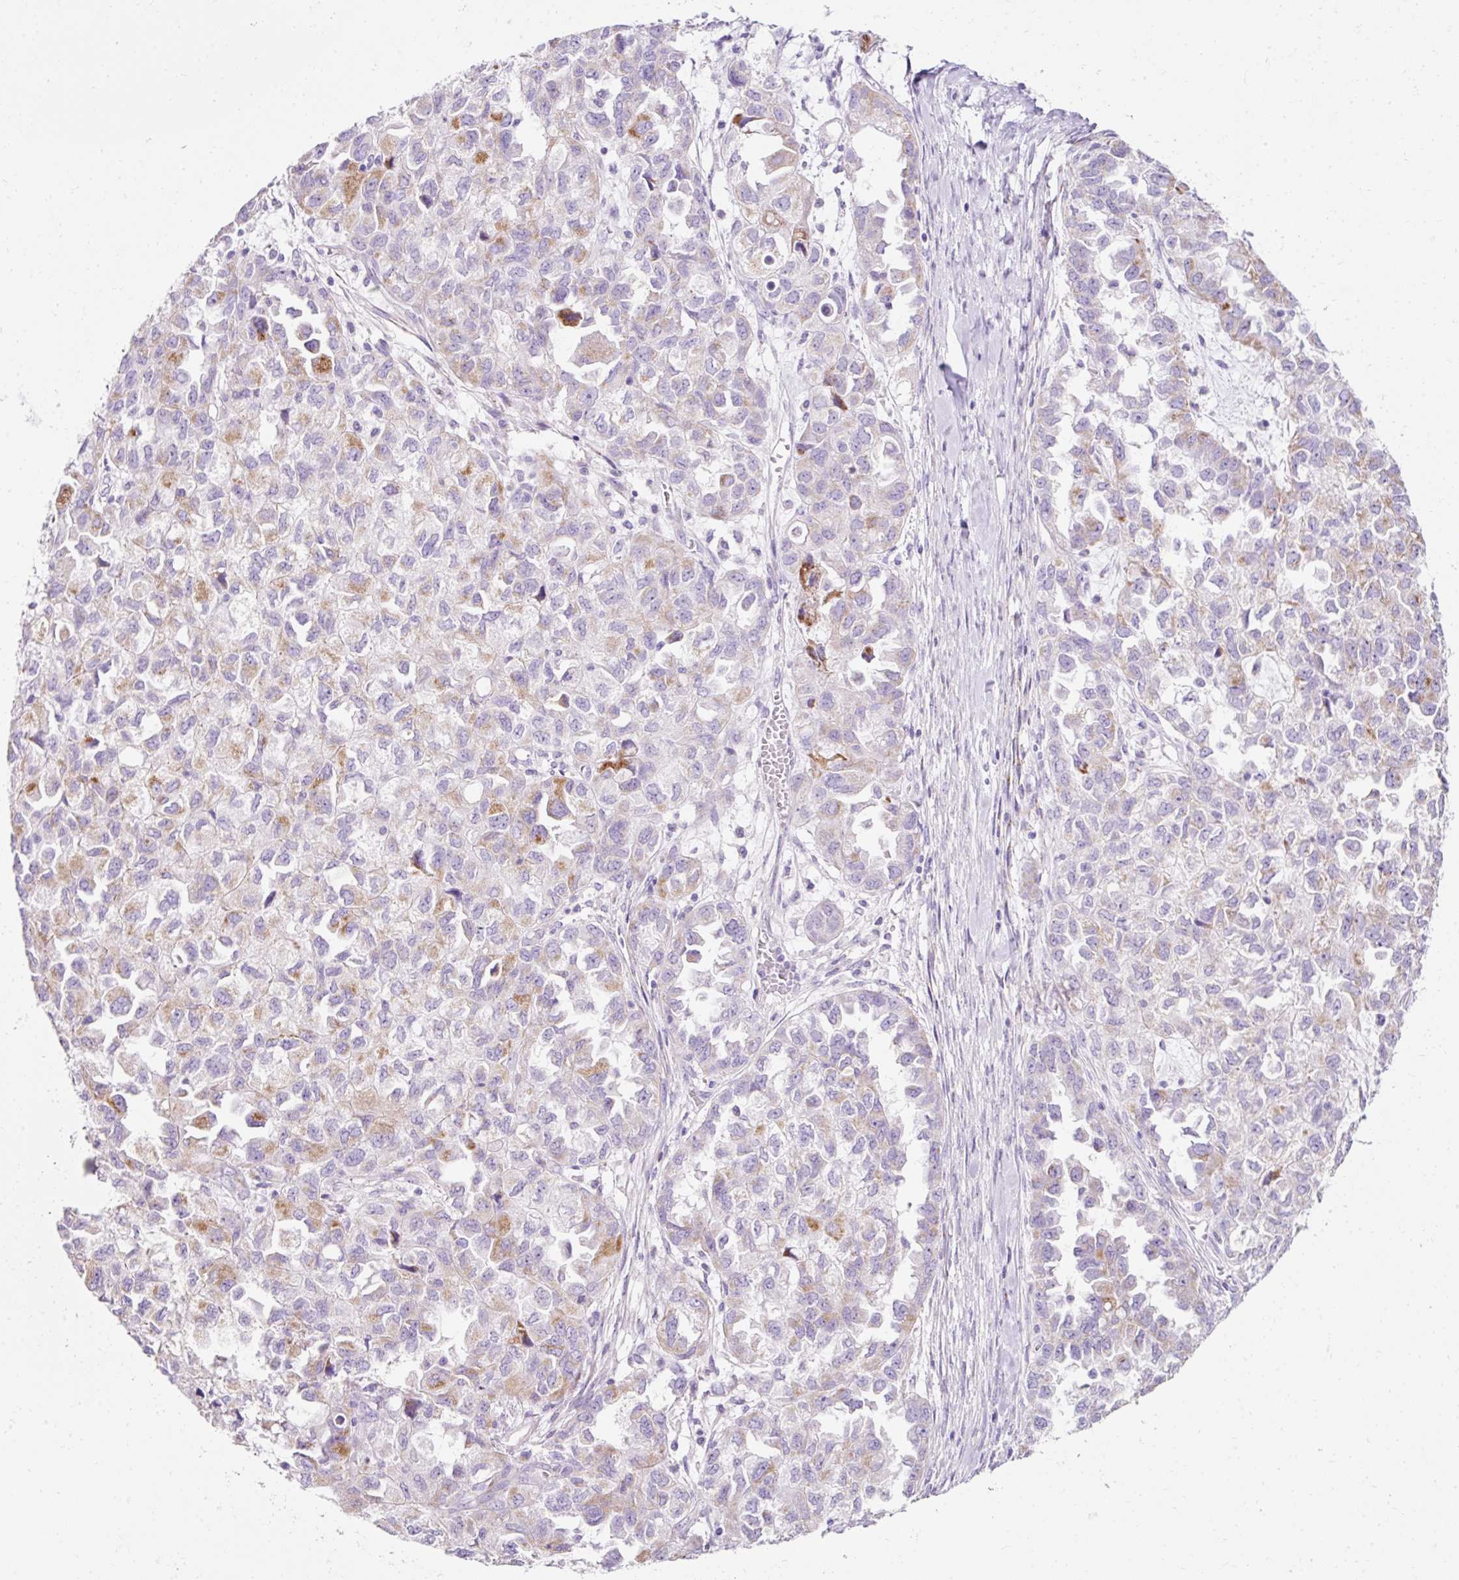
{"staining": {"intensity": "moderate", "quantity": "<25%", "location": "cytoplasmic/membranous"}, "tissue": "ovarian cancer", "cell_type": "Tumor cells", "image_type": "cancer", "snomed": [{"axis": "morphology", "description": "Cystadenocarcinoma, serous, NOS"}, {"axis": "topography", "description": "Ovary"}], "caption": "Tumor cells show low levels of moderate cytoplasmic/membranous positivity in about <25% of cells in human serous cystadenocarcinoma (ovarian).", "gene": "PLPP2", "patient": {"sex": "female", "age": 84}}